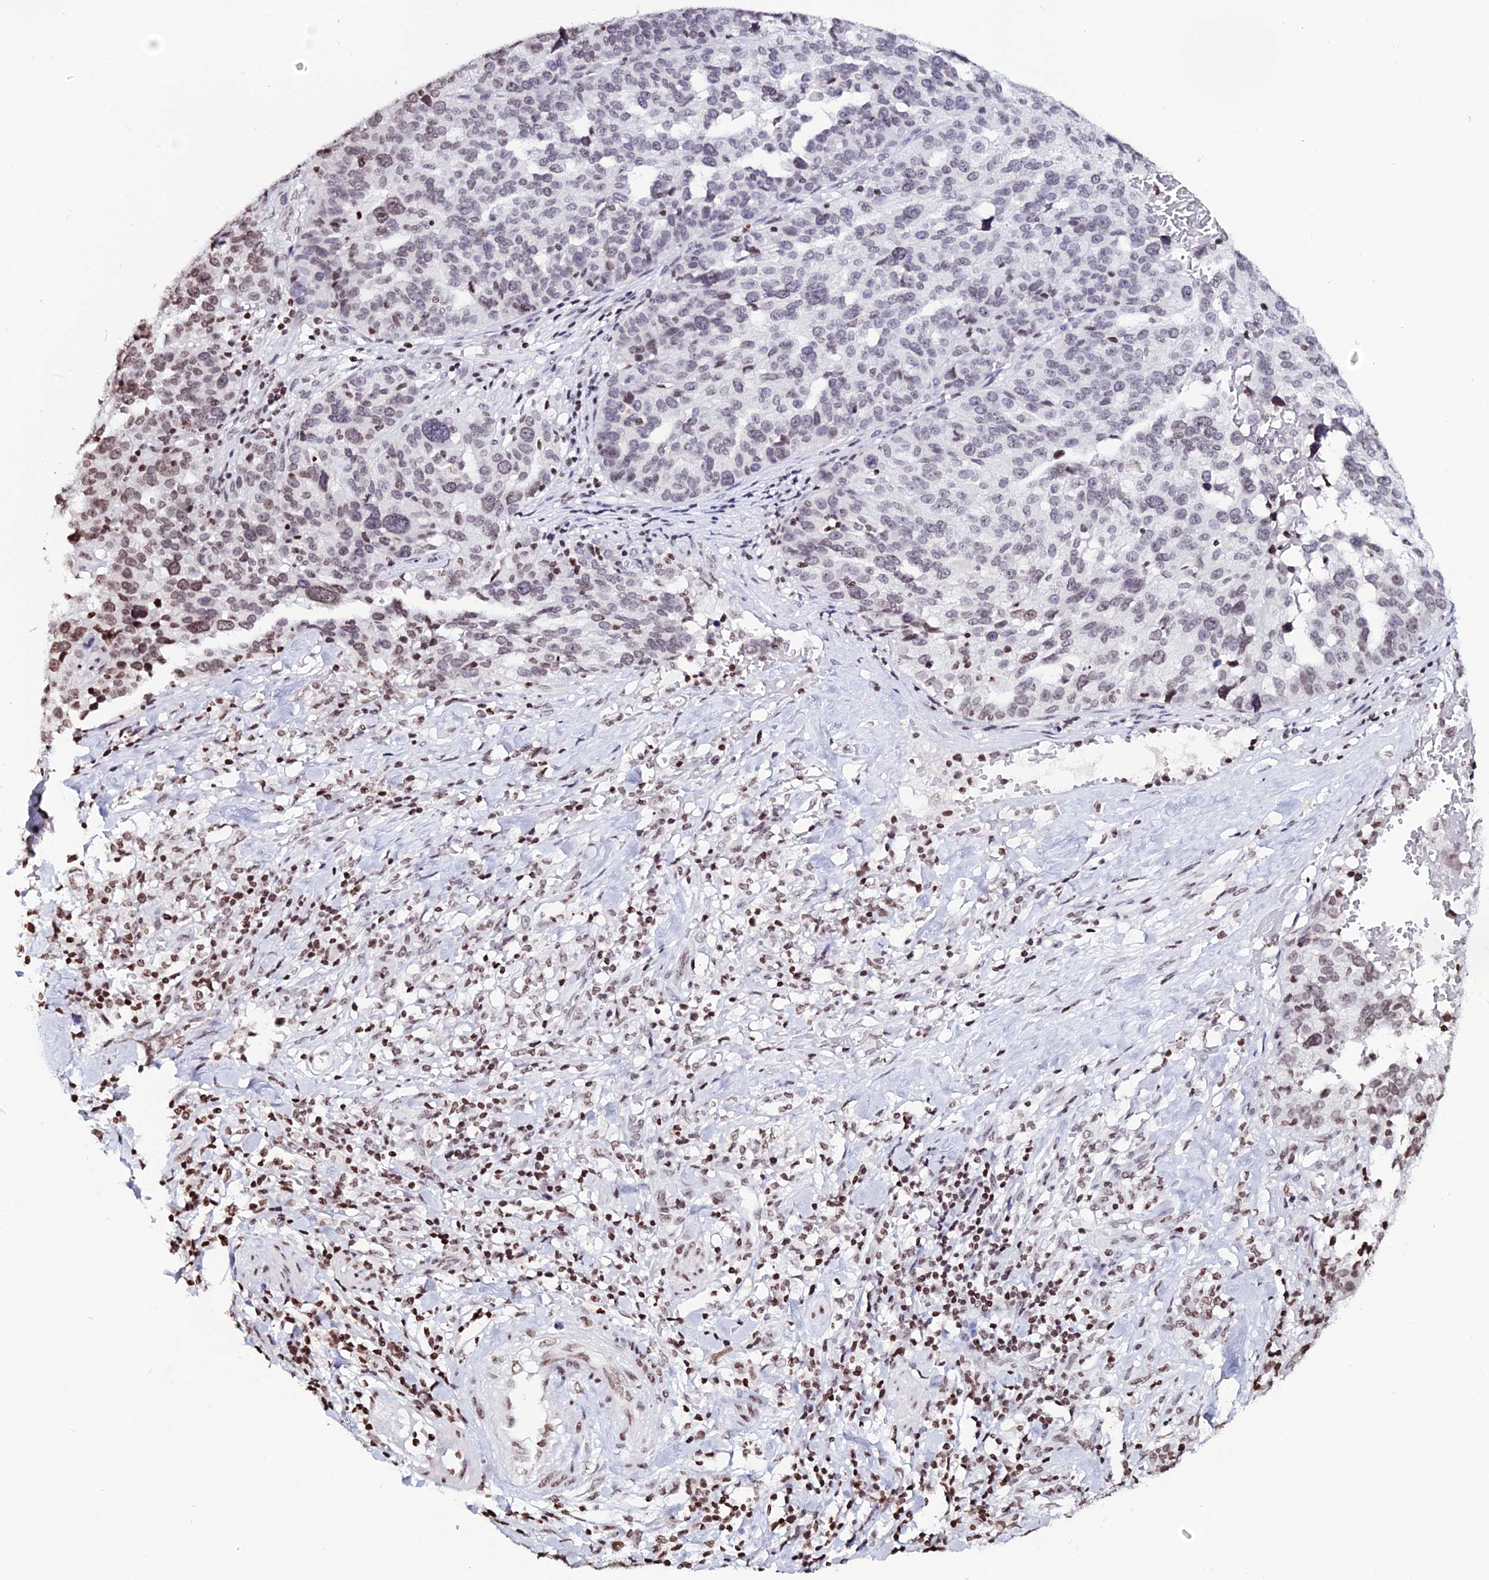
{"staining": {"intensity": "moderate", "quantity": "<25%", "location": "nuclear"}, "tissue": "ovarian cancer", "cell_type": "Tumor cells", "image_type": "cancer", "snomed": [{"axis": "morphology", "description": "Cystadenocarcinoma, serous, NOS"}, {"axis": "topography", "description": "Ovary"}], "caption": "Tumor cells show moderate nuclear positivity in about <25% of cells in ovarian cancer.", "gene": "MACROH2A2", "patient": {"sex": "female", "age": 59}}